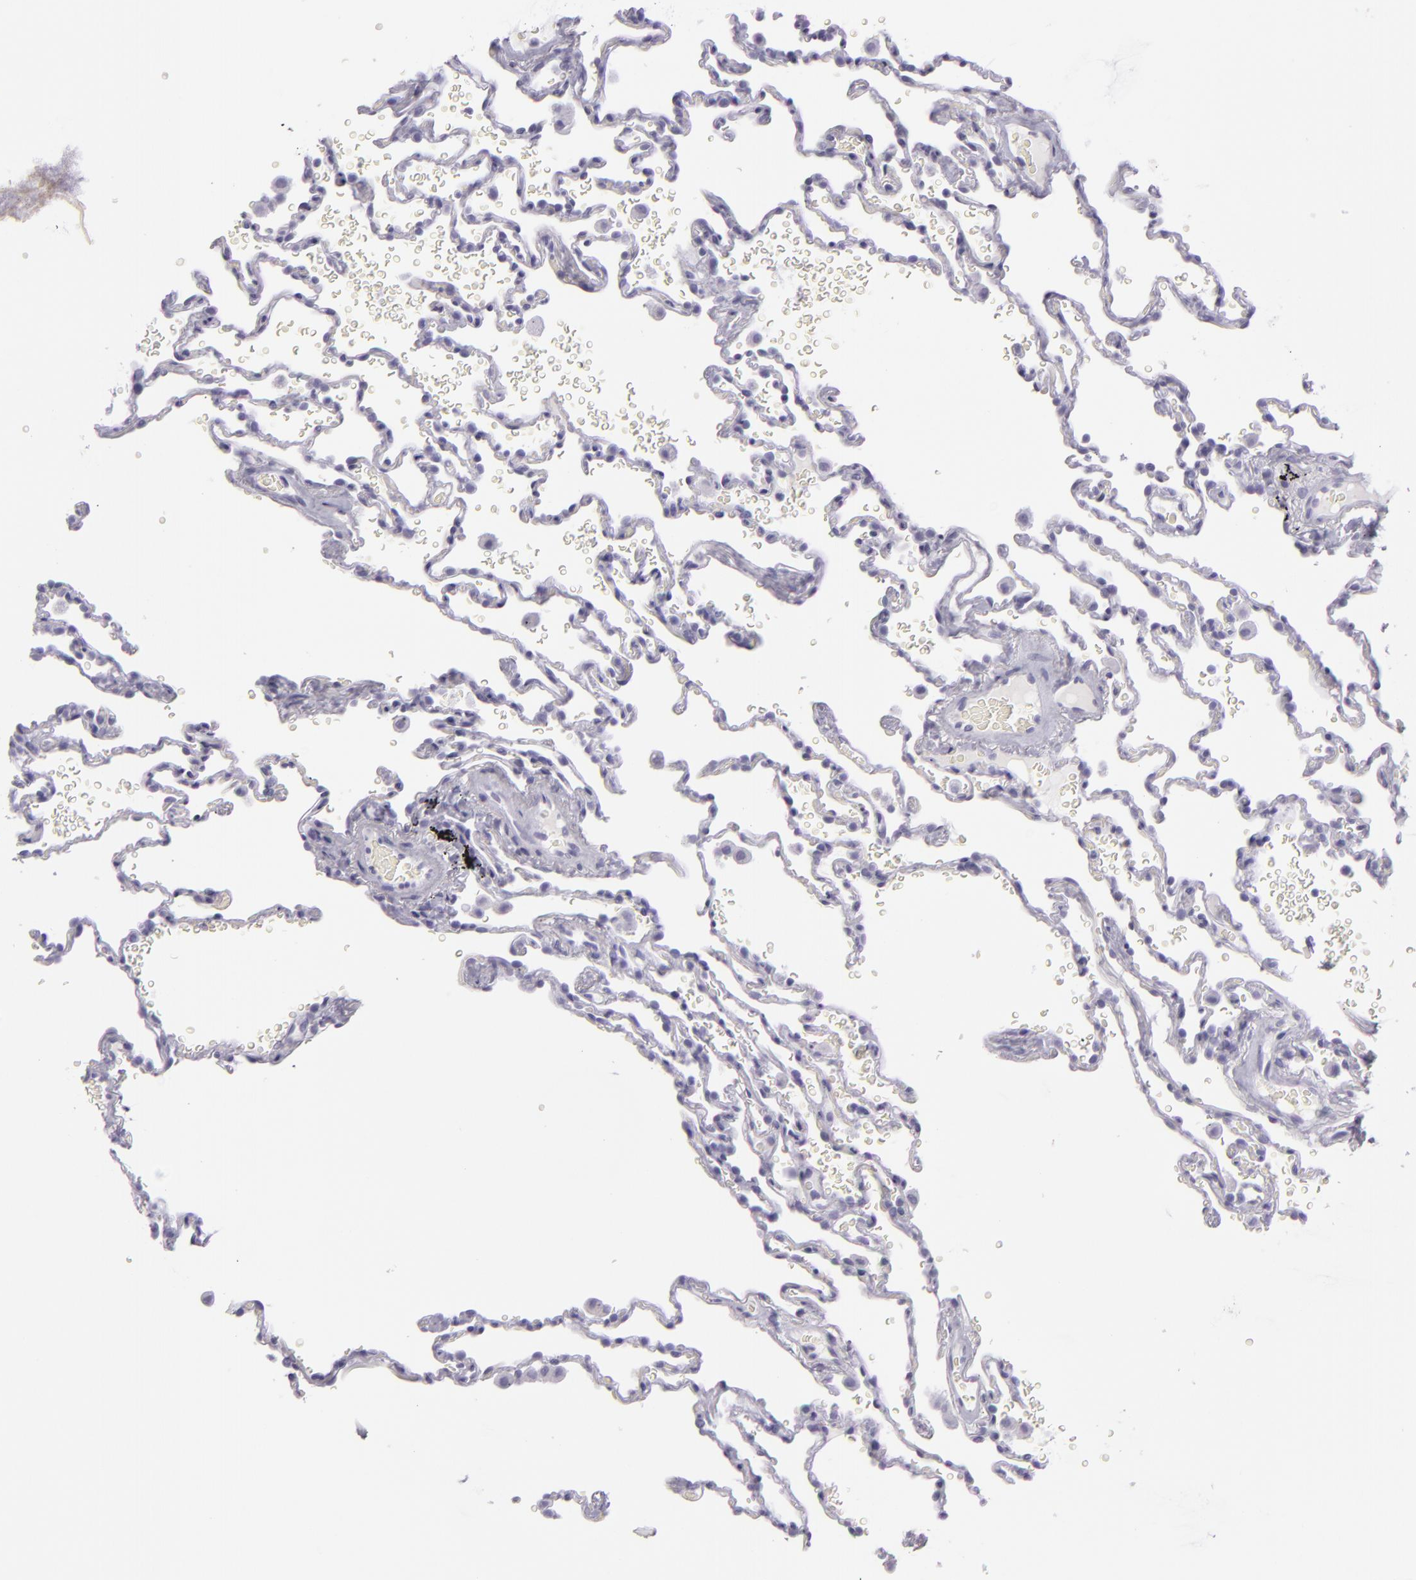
{"staining": {"intensity": "negative", "quantity": "none", "location": "none"}, "tissue": "lung", "cell_type": "Alveolar cells", "image_type": "normal", "snomed": [{"axis": "morphology", "description": "Normal tissue, NOS"}, {"axis": "topography", "description": "Lung"}], "caption": "This is a image of immunohistochemistry (IHC) staining of normal lung, which shows no staining in alveolar cells.", "gene": "MUC6", "patient": {"sex": "male", "age": 59}}